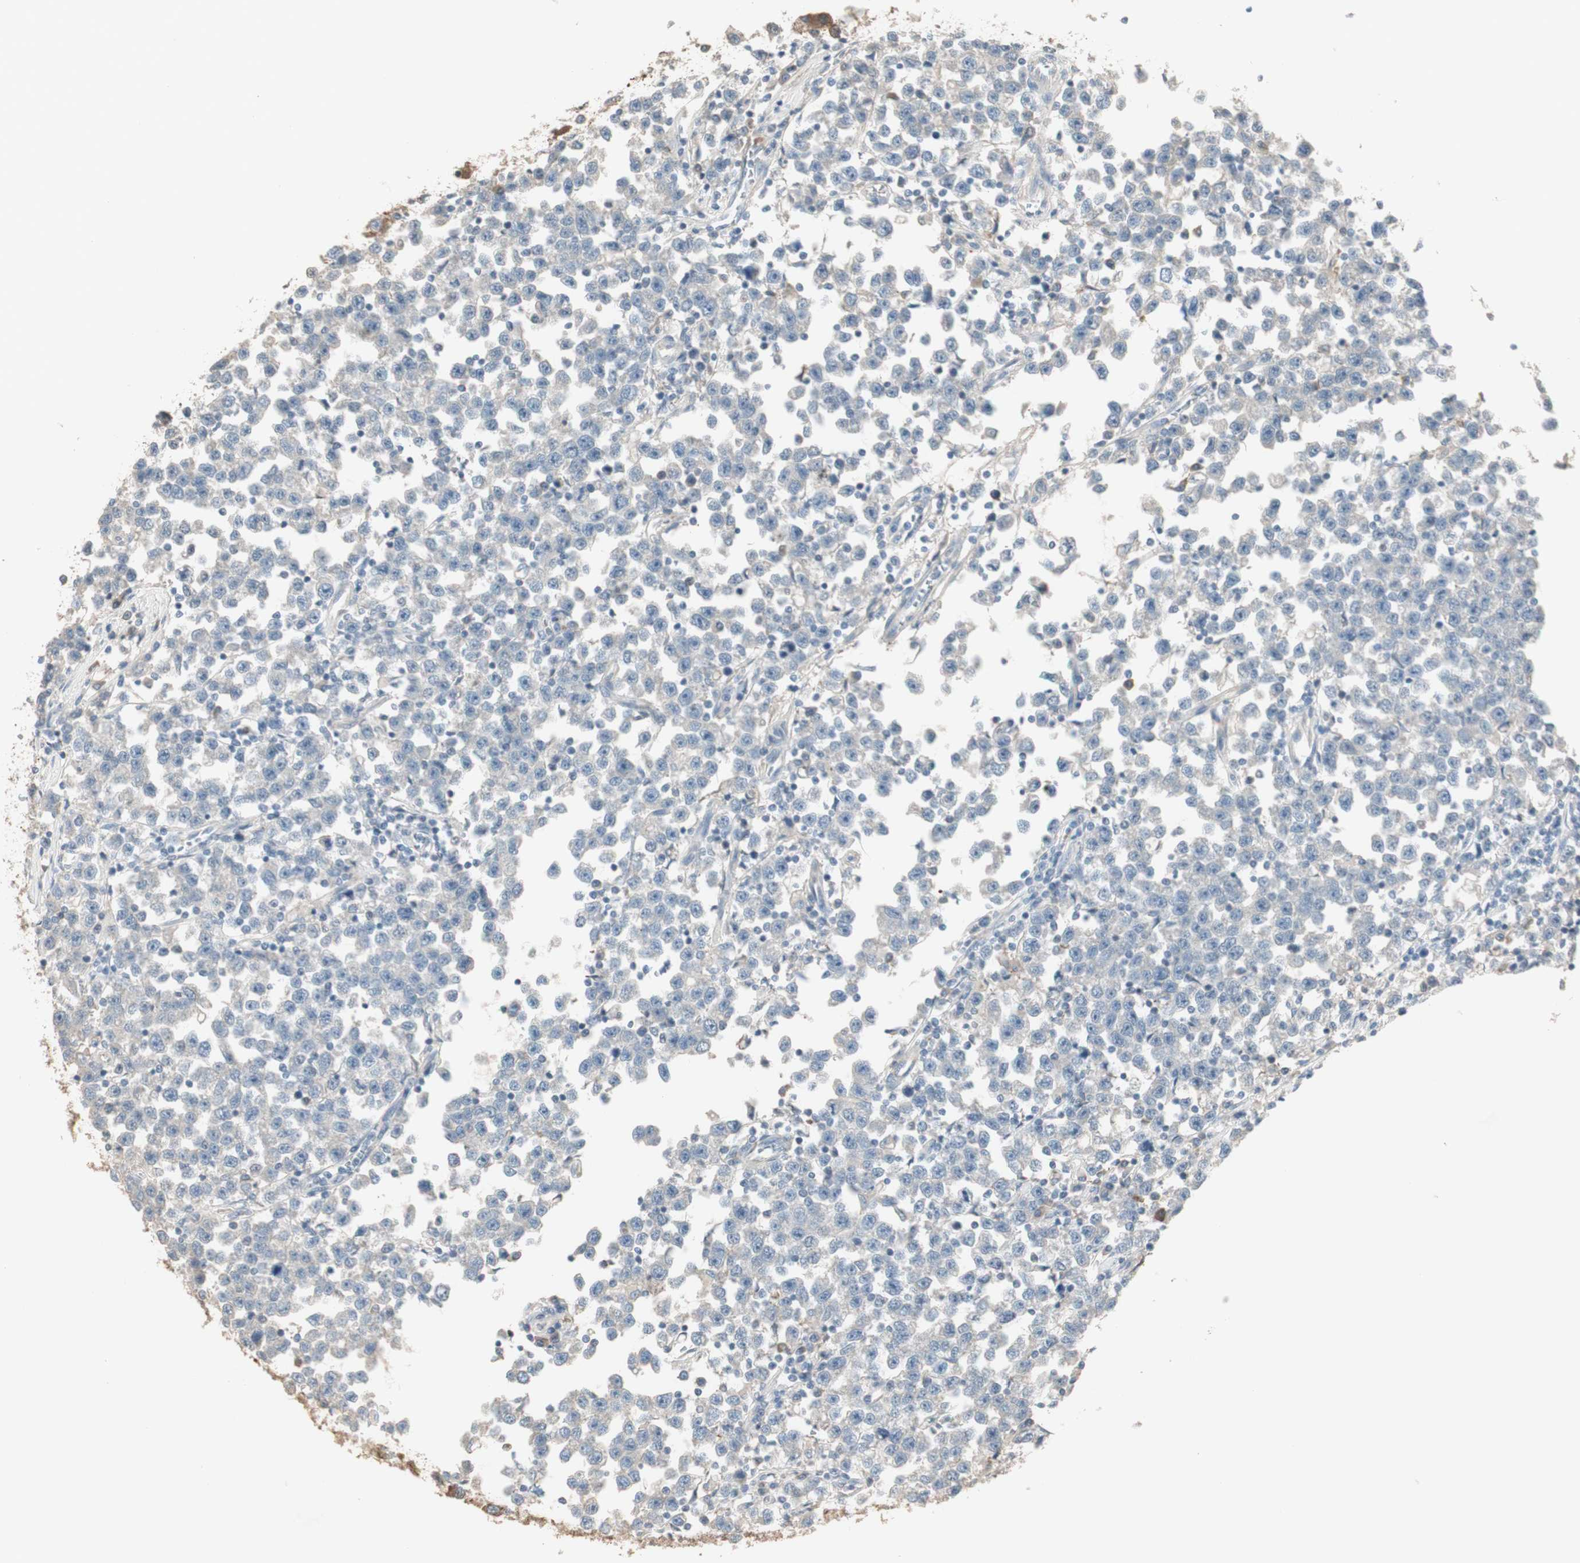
{"staining": {"intensity": "negative", "quantity": "none", "location": "none"}, "tissue": "testis cancer", "cell_type": "Tumor cells", "image_type": "cancer", "snomed": [{"axis": "morphology", "description": "Seminoma, NOS"}, {"axis": "topography", "description": "Testis"}], "caption": "An immunohistochemistry (IHC) photomicrograph of testis cancer is shown. There is no staining in tumor cells of testis cancer. (DAB IHC visualized using brightfield microscopy, high magnification).", "gene": "IFNG", "patient": {"sex": "male", "age": 43}}